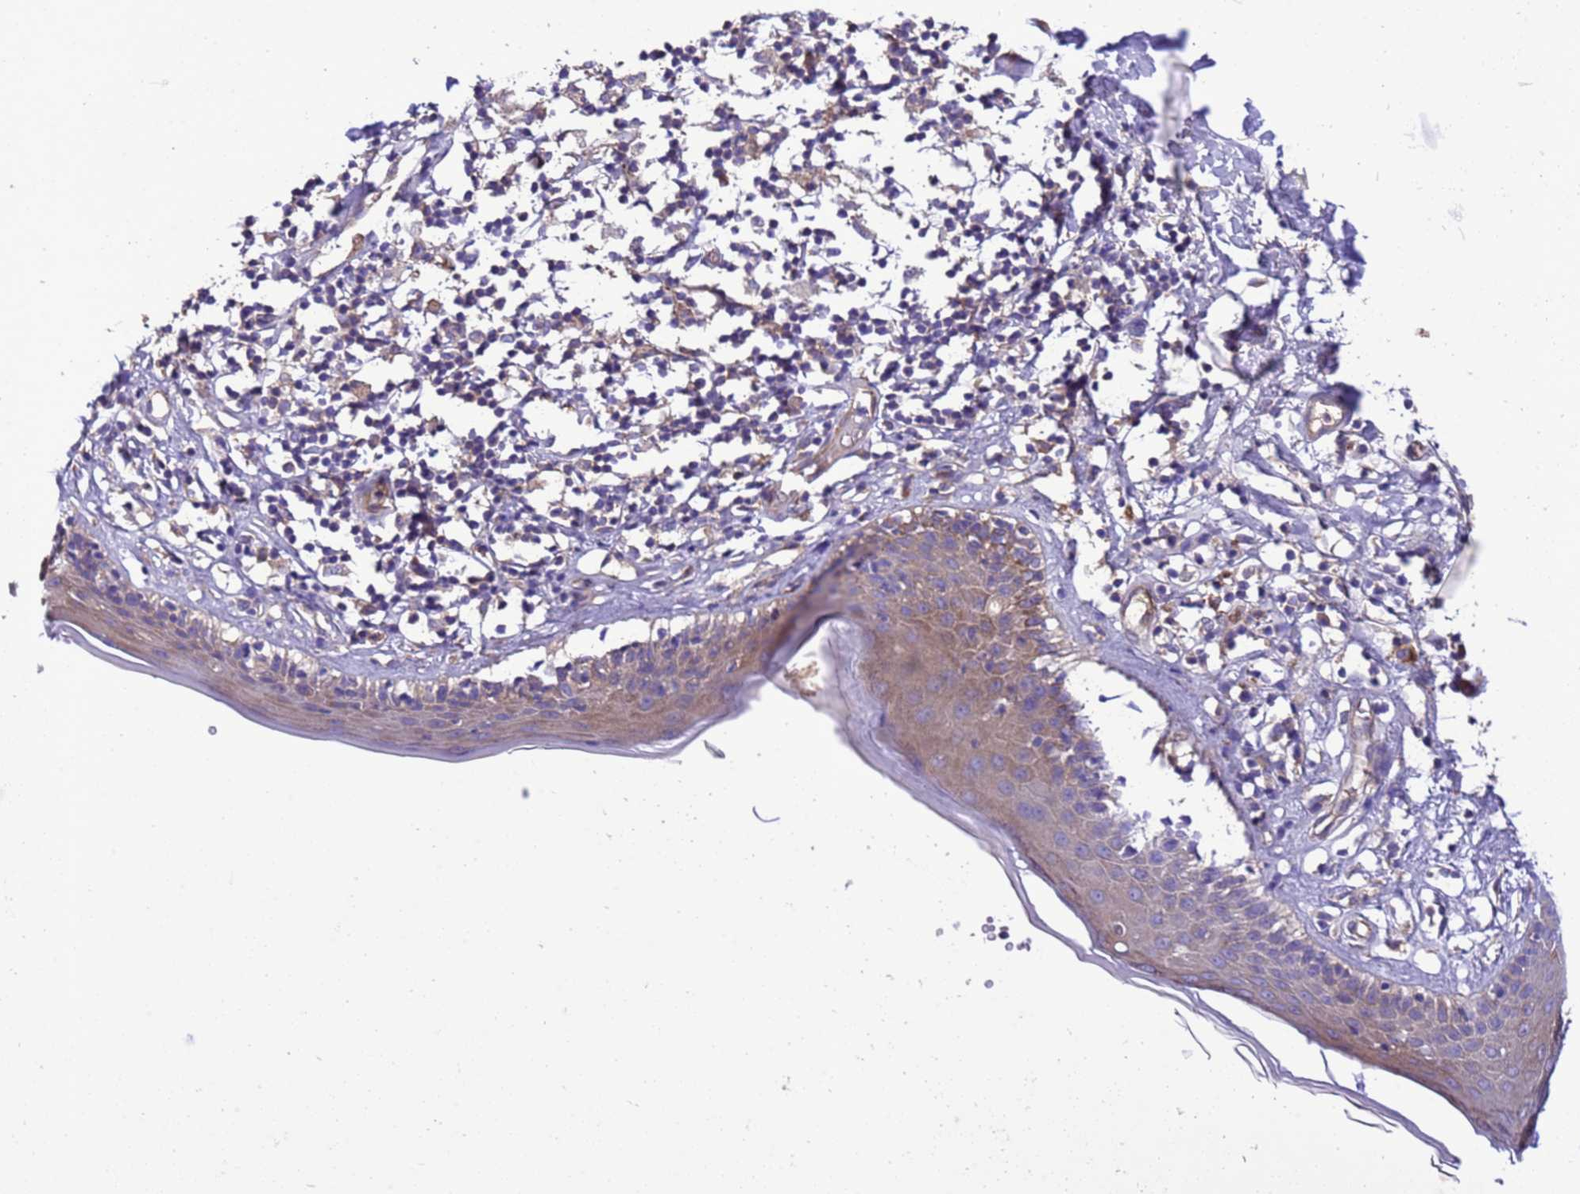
{"staining": {"intensity": "moderate", "quantity": "<25%", "location": "cytoplasmic/membranous"}, "tissue": "skin", "cell_type": "Epidermal cells", "image_type": "normal", "snomed": [{"axis": "morphology", "description": "Normal tissue, NOS"}, {"axis": "topography", "description": "Adipose tissue"}, {"axis": "topography", "description": "Vascular tissue"}, {"axis": "topography", "description": "Vulva"}, {"axis": "topography", "description": "Peripheral nerve tissue"}], "caption": "Skin stained for a protein (brown) demonstrates moderate cytoplasmic/membranous positive expression in approximately <25% of epidermal cells.", "gene": "RABEP2", "patient": {"sex": "female", "age": 86}}